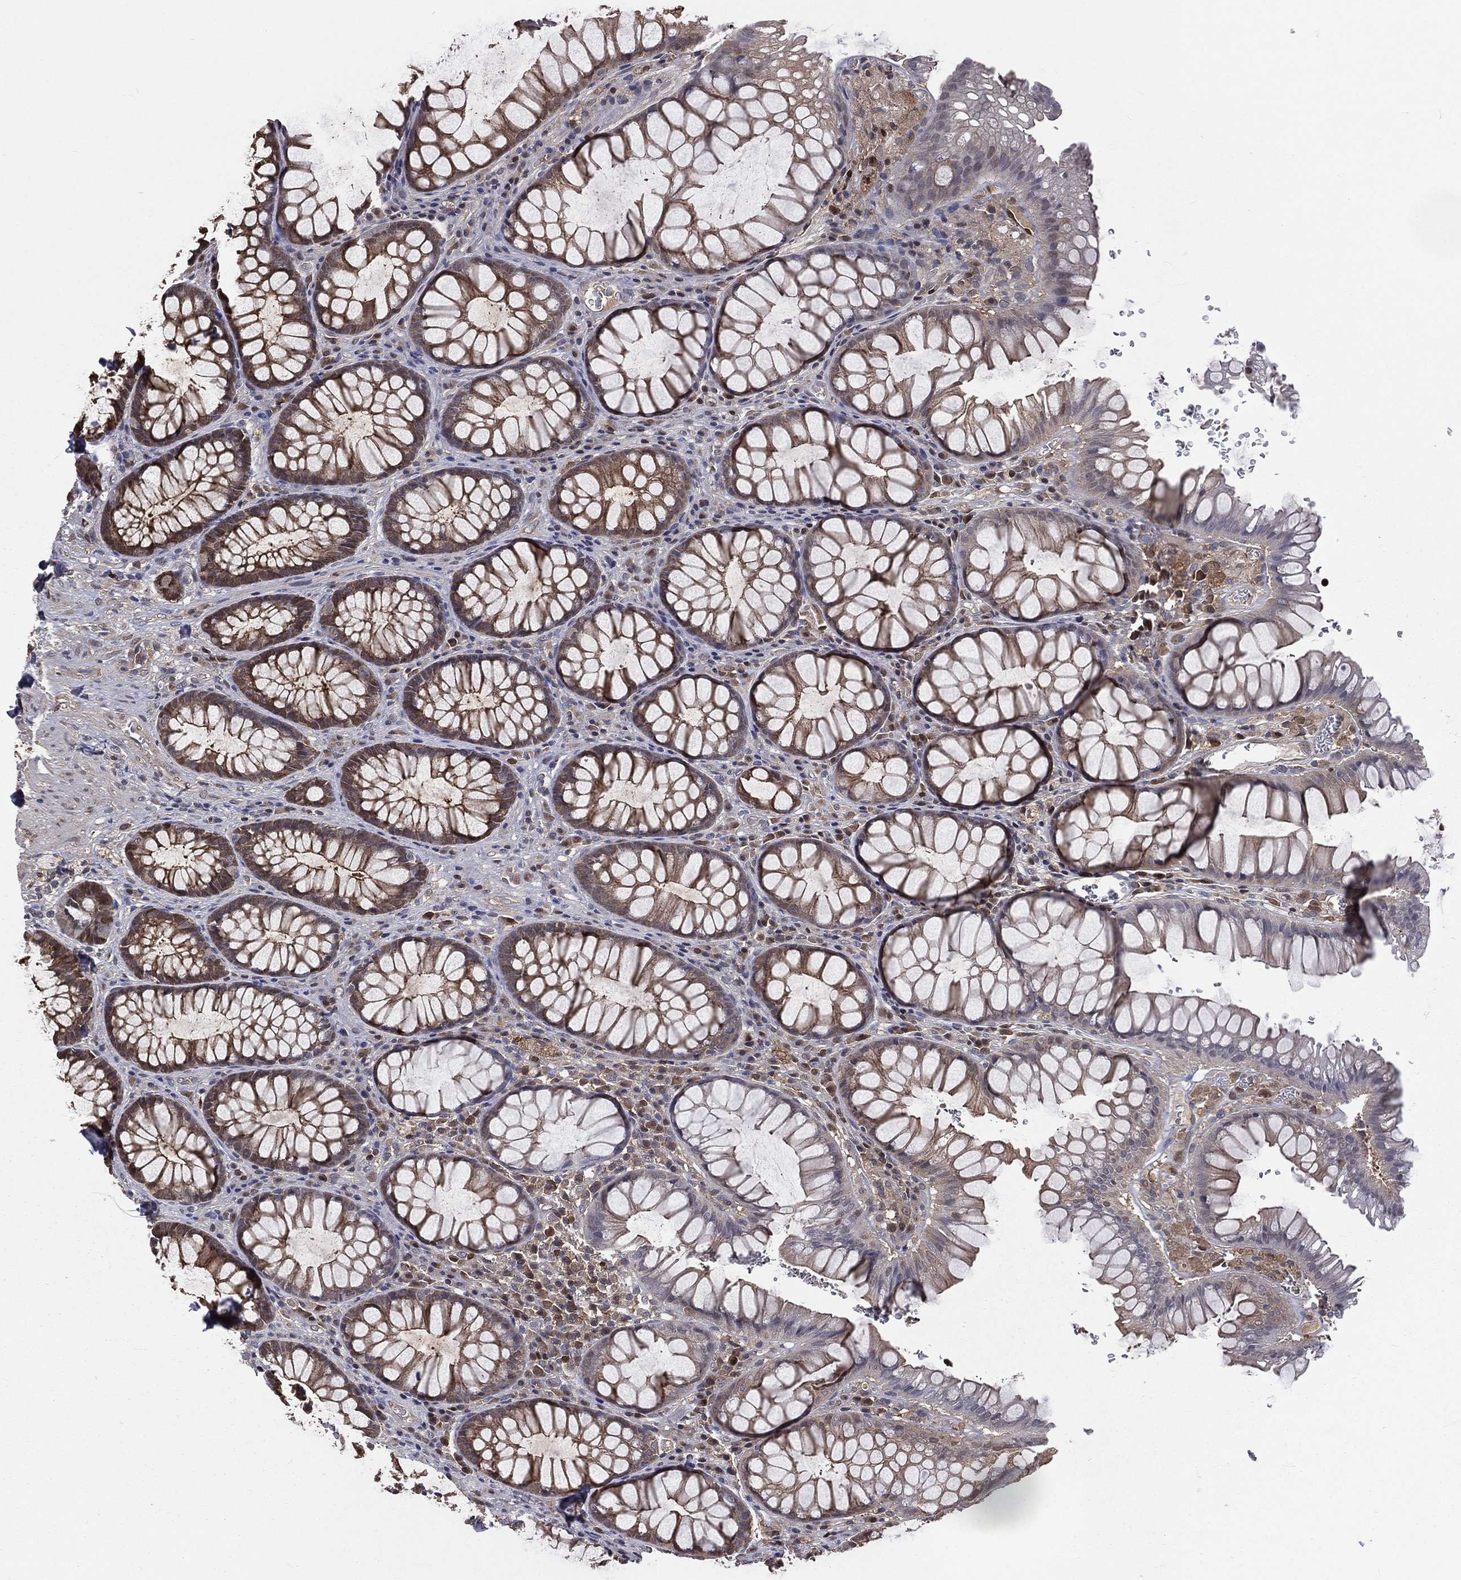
{"staining": {"intensity": "weak", "quantity": "25%-75%", "location": "cytoplasmic/membranous"}, "tissue": "rectum", "cell_type": "Glandular cells", "image_type": "normal", "snomed": [{"axis": "morphology", "description": "Normal tissue, NOS"}, {"axis": "topography", "description": "Rectum"}], "caption": "This is a micrograph of immunohistochemistry staining of benign rectum, which shows weak staining in the cytoplasmic/membranous of glandular cells.", "gene": "TBC1D2", "patient": {"sex": "female", "age": 68}}